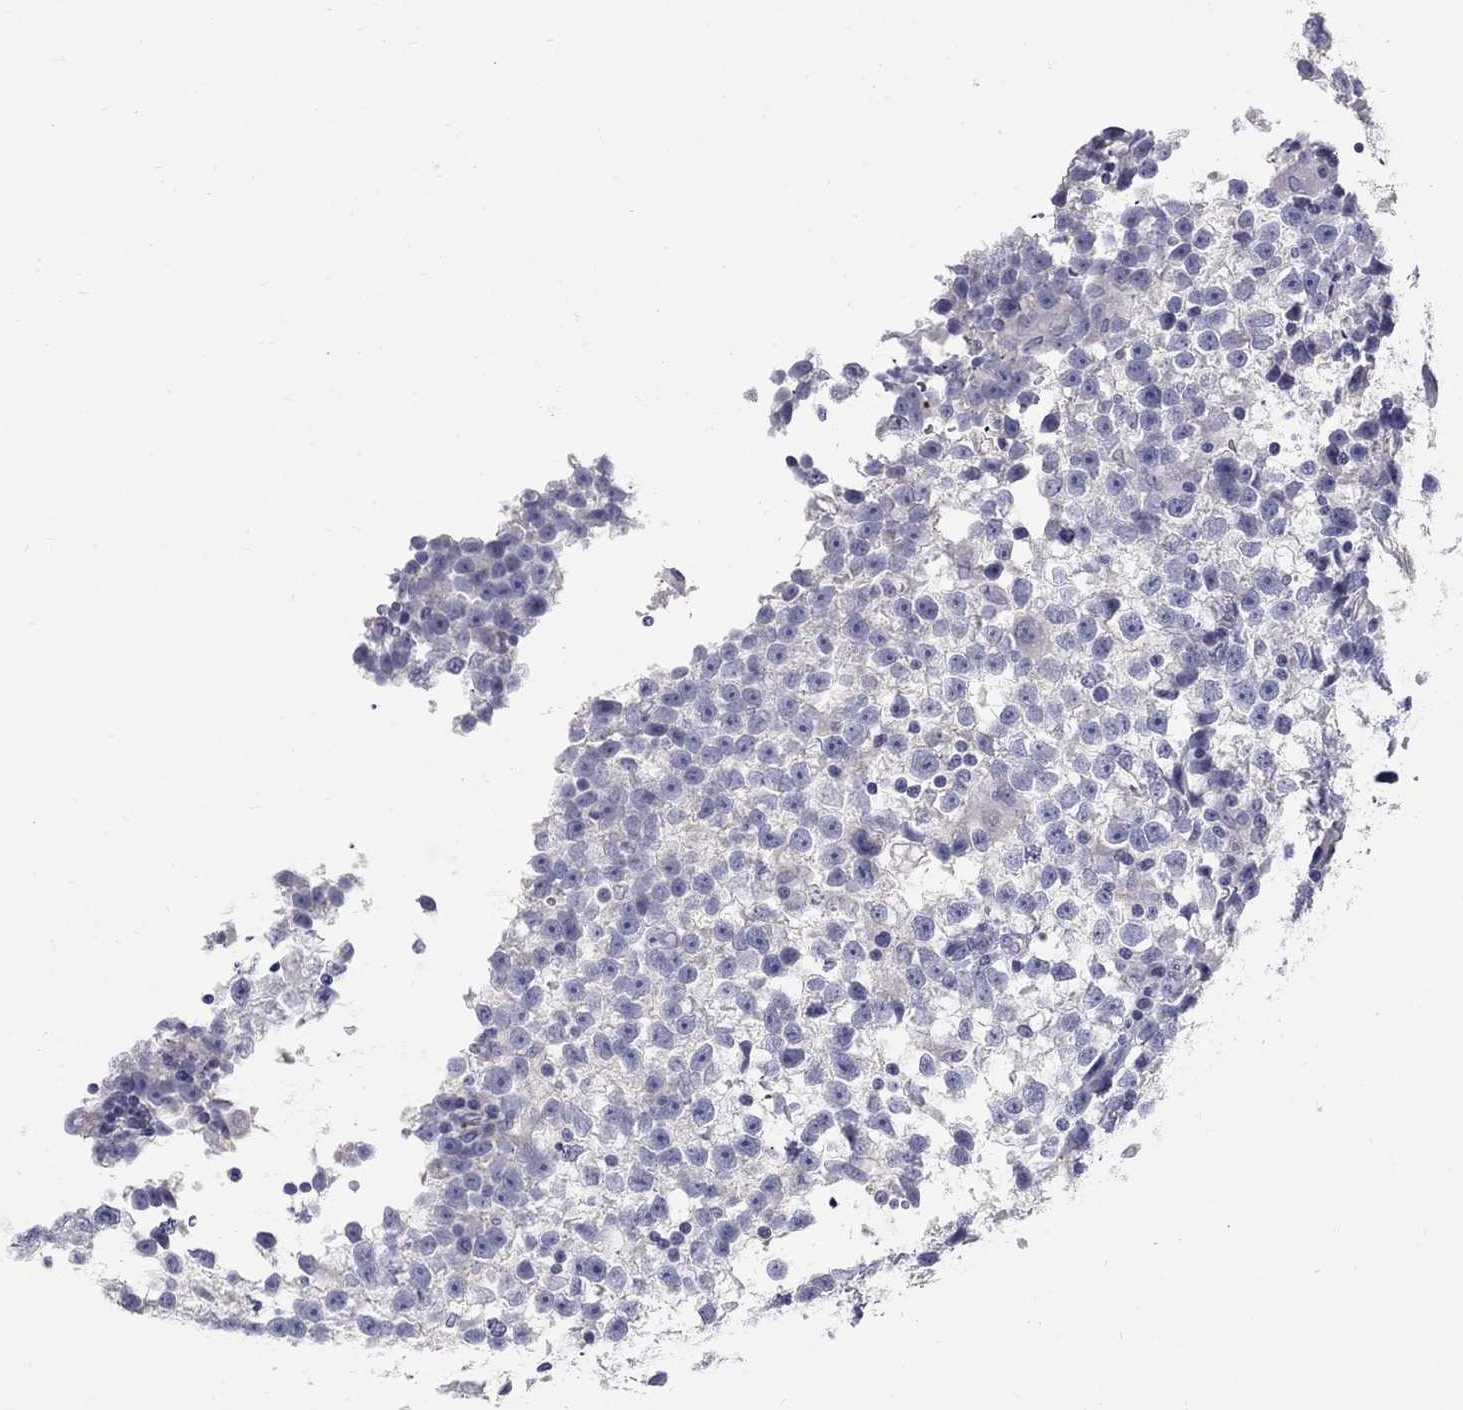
{"staining": {"intensity": "negative", "quantity": "none", "location": "none"}, "tissue": "testis cancer", "cell_type": "Tumor cells", "image_type": "cancer", "snomed": [{"axis": "morphology", "description": "Seminoma, NOS"}, {"axis": "topography", "description": "Testis"}], "caption": "Tumor cells are negative for protein expression in human testis cancer. The staining was performed using DAB (3,3'-diaminobenzidine) to visualize the protein expression in brown, while the nuclei were stained in blue with hematoxylin (Magnification: 20x).", "gene": "PTH1R", "patient": {"sex": "male", "age": 31}}